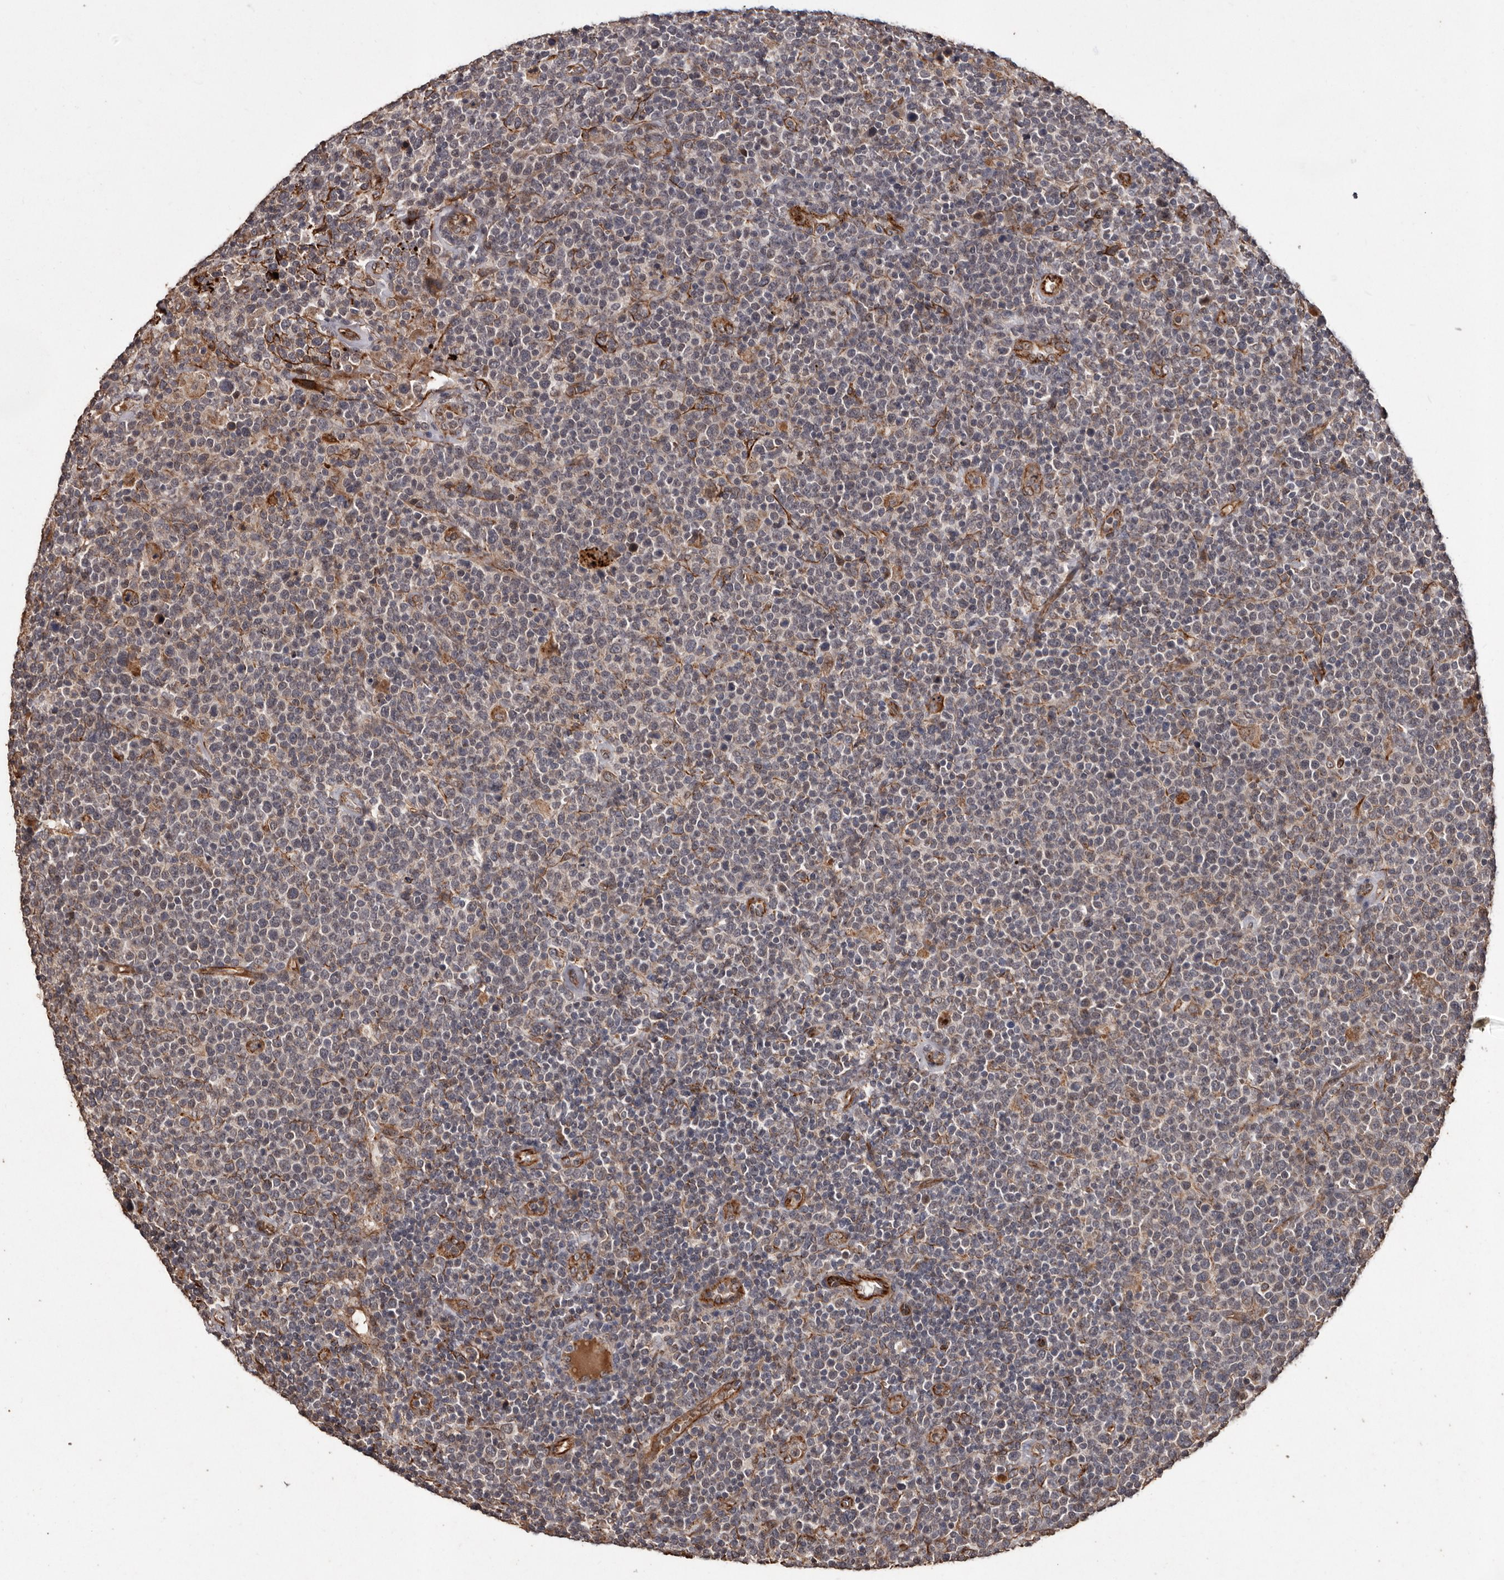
{"staining": {"intensity": "negative", "quantity": "none", "location": "none"}, "tissue": "lymphoma", "cell_type": "Tumor cells", "image_type": "cancer", "snomed": [{"axis": "morphology", "description": "Malignant lymphoma, non-Hodgkin's type, High grade"}, {"axis": "topography", "description": "Lymph node"}], "caption": "Tumor cells show no significant positivity in lymphoma.", "gene": "BRAT1", "patient": {"sex": "male", "age": 61}}